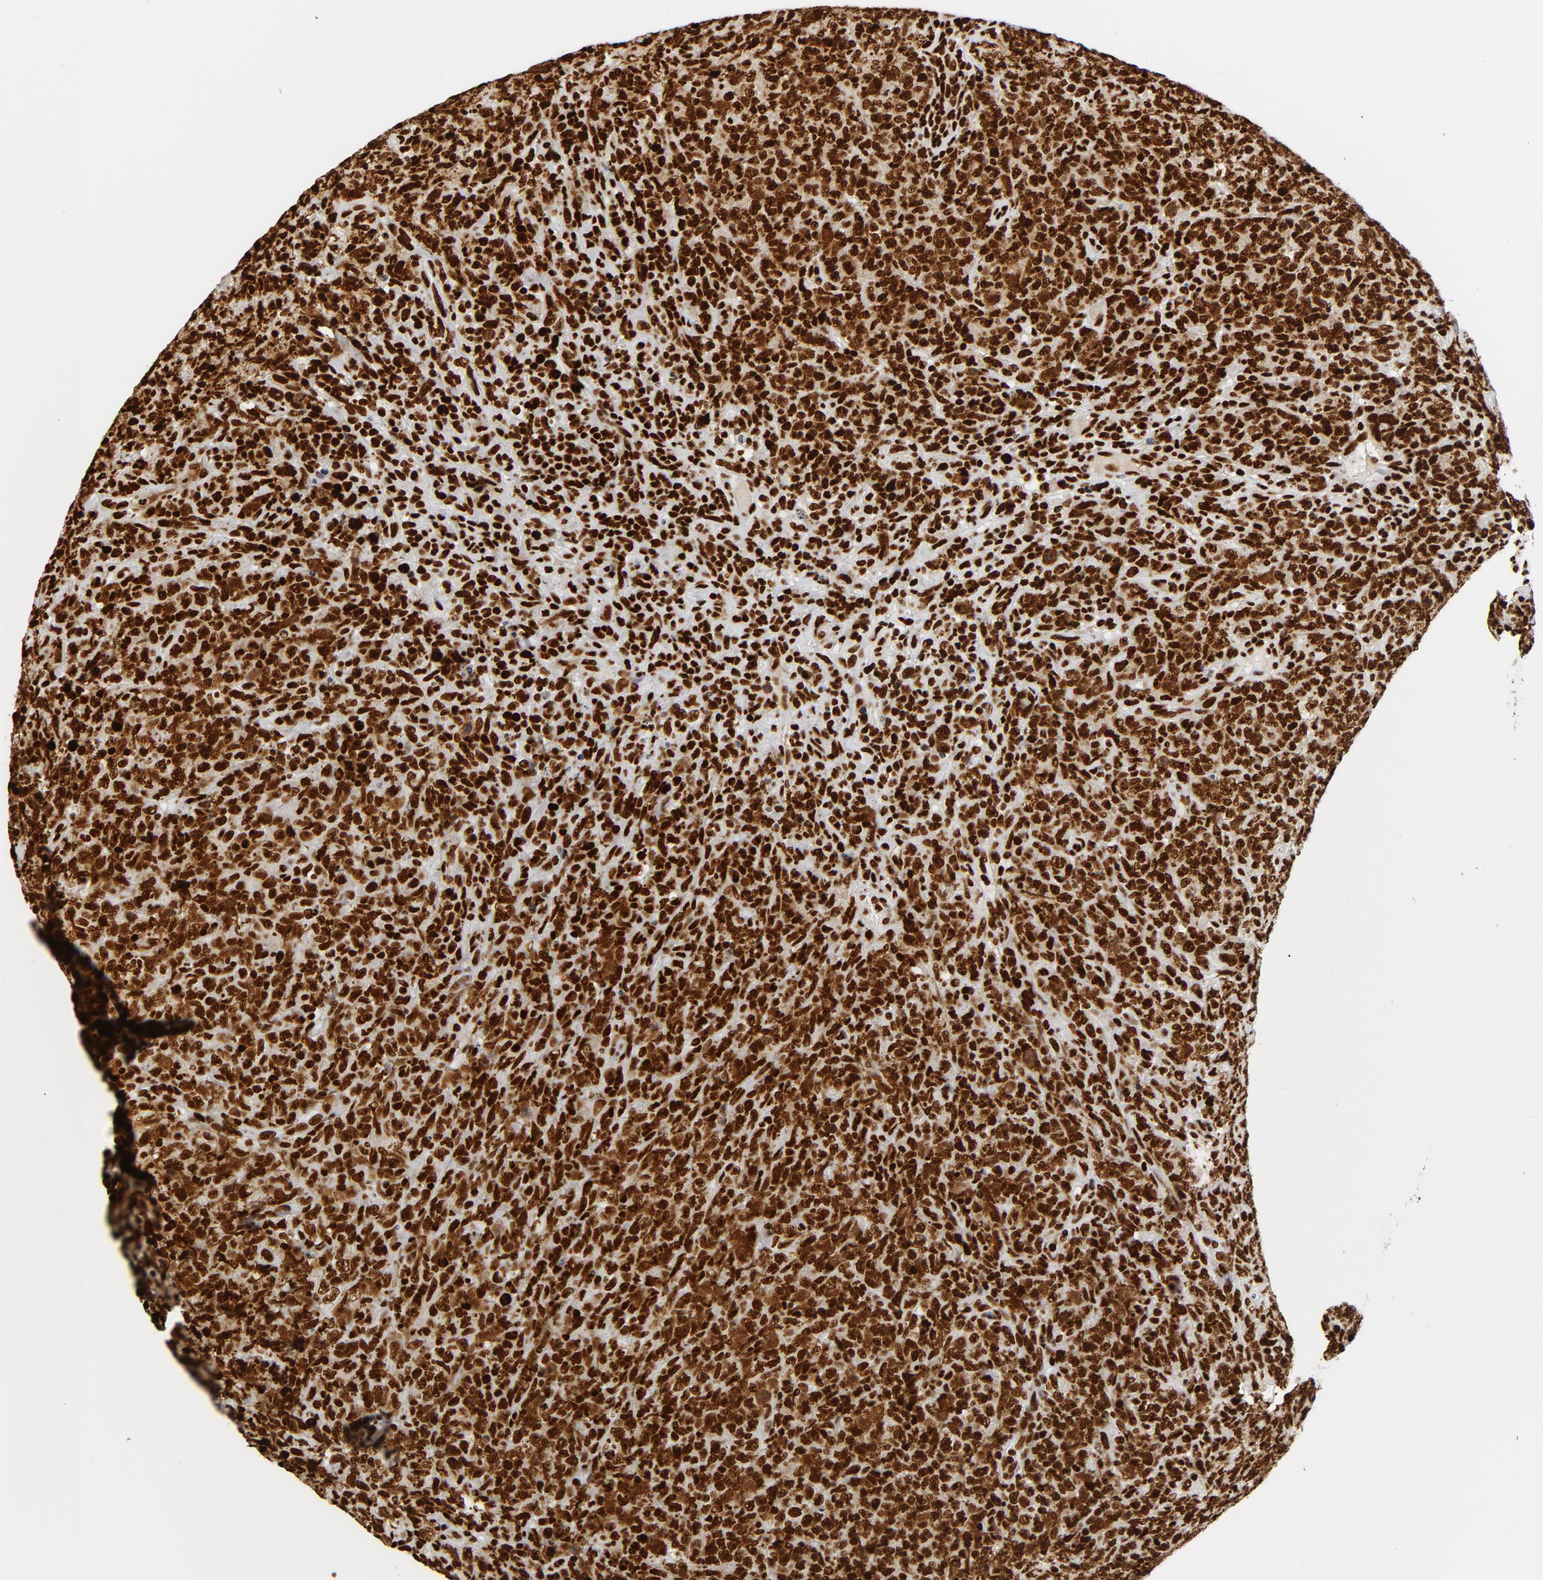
{"staining": {"intensity": "strong", "quantity": ">75%", "location": "cytoplasmic/membranous,nuclear"}, "tissue": "lymphoma", "cell_type": "Tumor cells", "image_type": "cancer", "snomed": [{"axis": "morphology", "description": "Malignant lymphoma, non-Hodgkin's type, High grade"}, {"axis": "topography", "description": "Tonsil"}], "caption": "IHC of high-grade malignant lymphoma, non-Hodgkin's type displays high levels of strong cytoplasmic/membranous and nuclear expression in about >75% of tumor cells.", "gene": "XRCC6", "patient": {"sex": "female", "age": 36}}